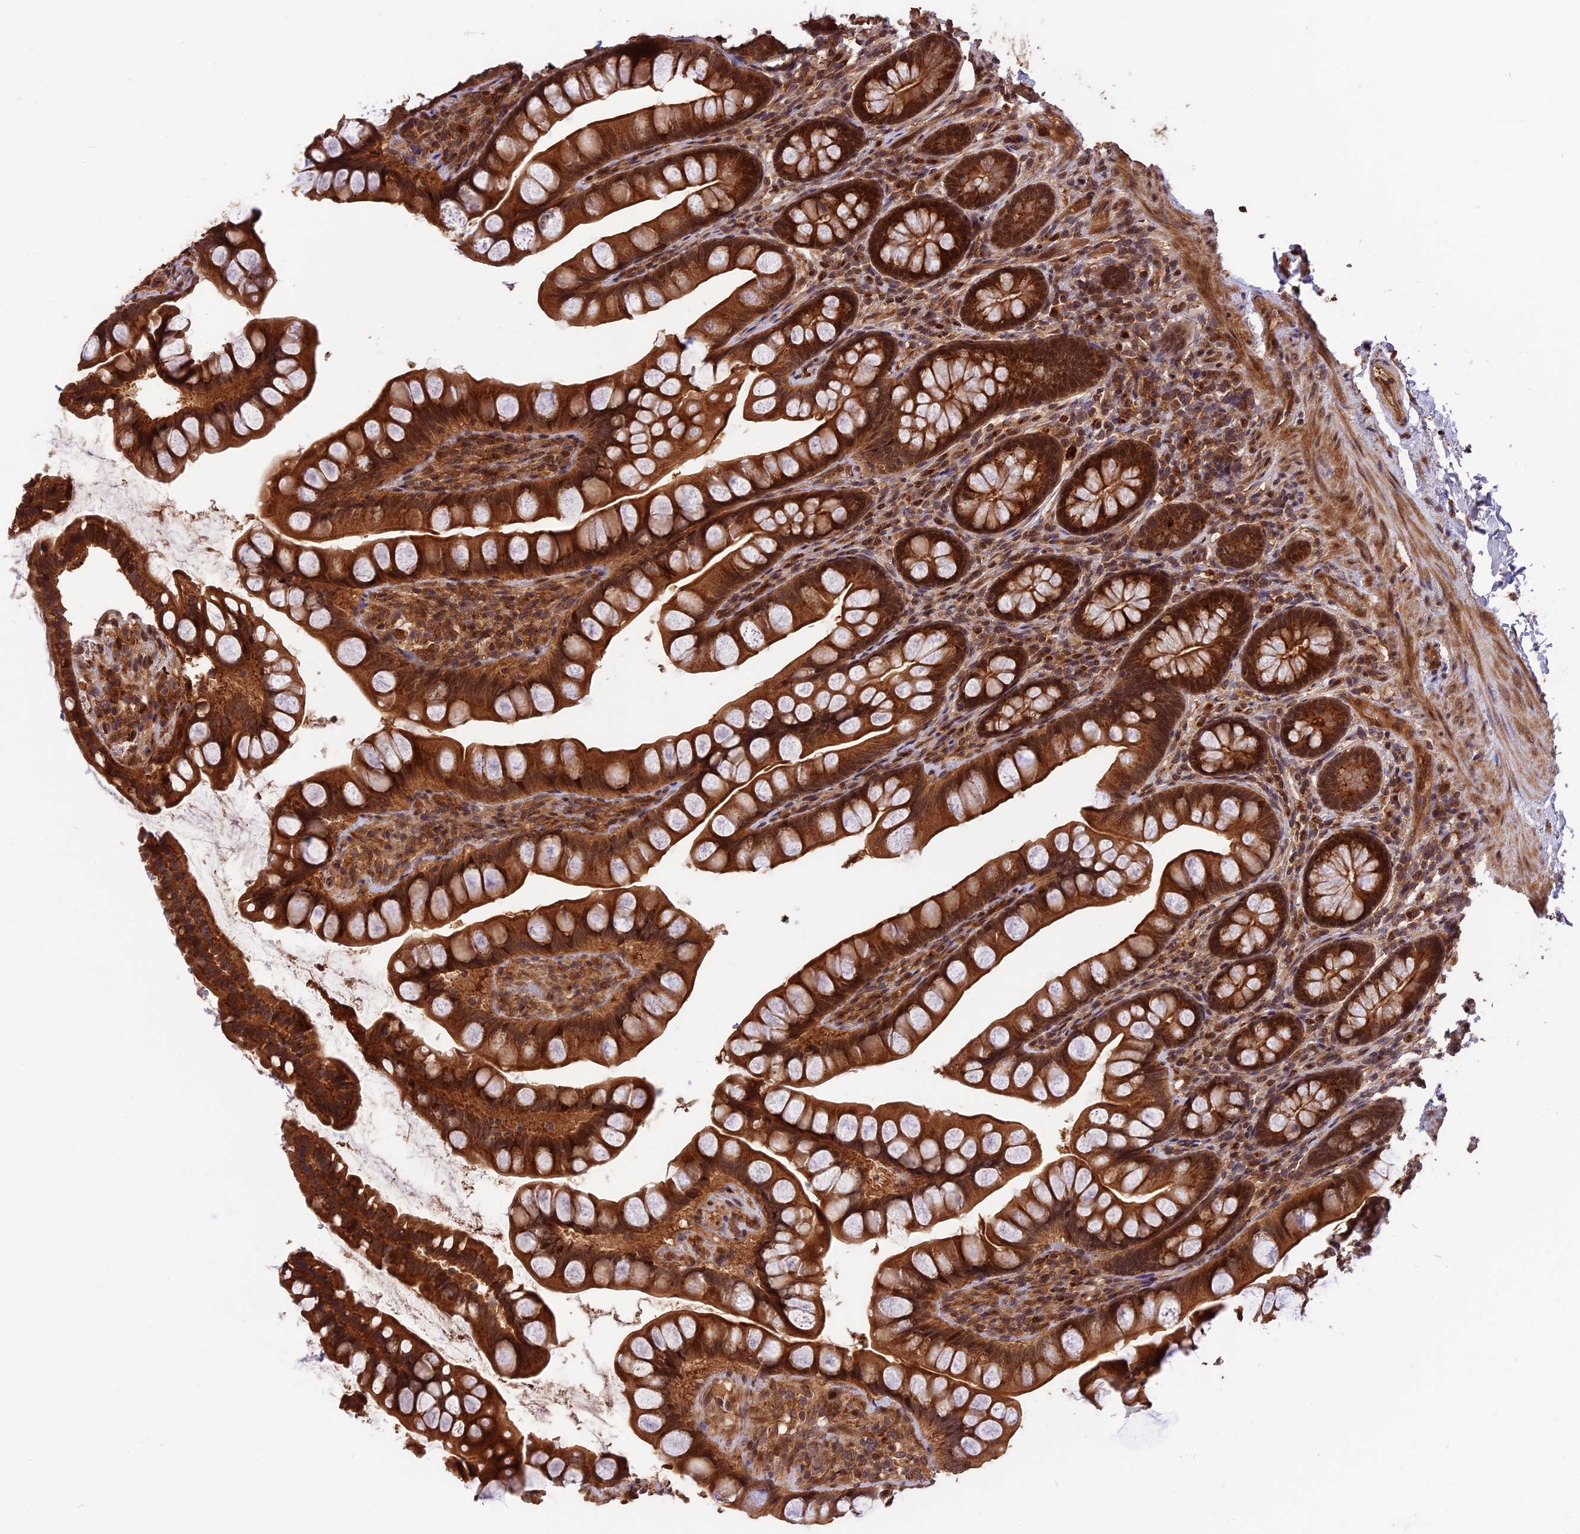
{"staining": {"intensity": "strong", "quantity": ">75%", "location": "cytoplasmic/membranous,nuclear"}, "tissue": "small intestine", "cell_type": "Glandular cells", "image_type": "normal", "snomed": [{"axis": "morphology", "description": "Normal tissue, NOS"}, {"axis": "topography", "description": "Small intestine"}], "caption": "This is an image of immunohistochemistry staining of normal small intestine, which shows strong expression in the cytoplasmic/membranous,nuclear of glandular cells.", "gene": "ESCO1", "patient": {"sex": "male", "age": 70}}